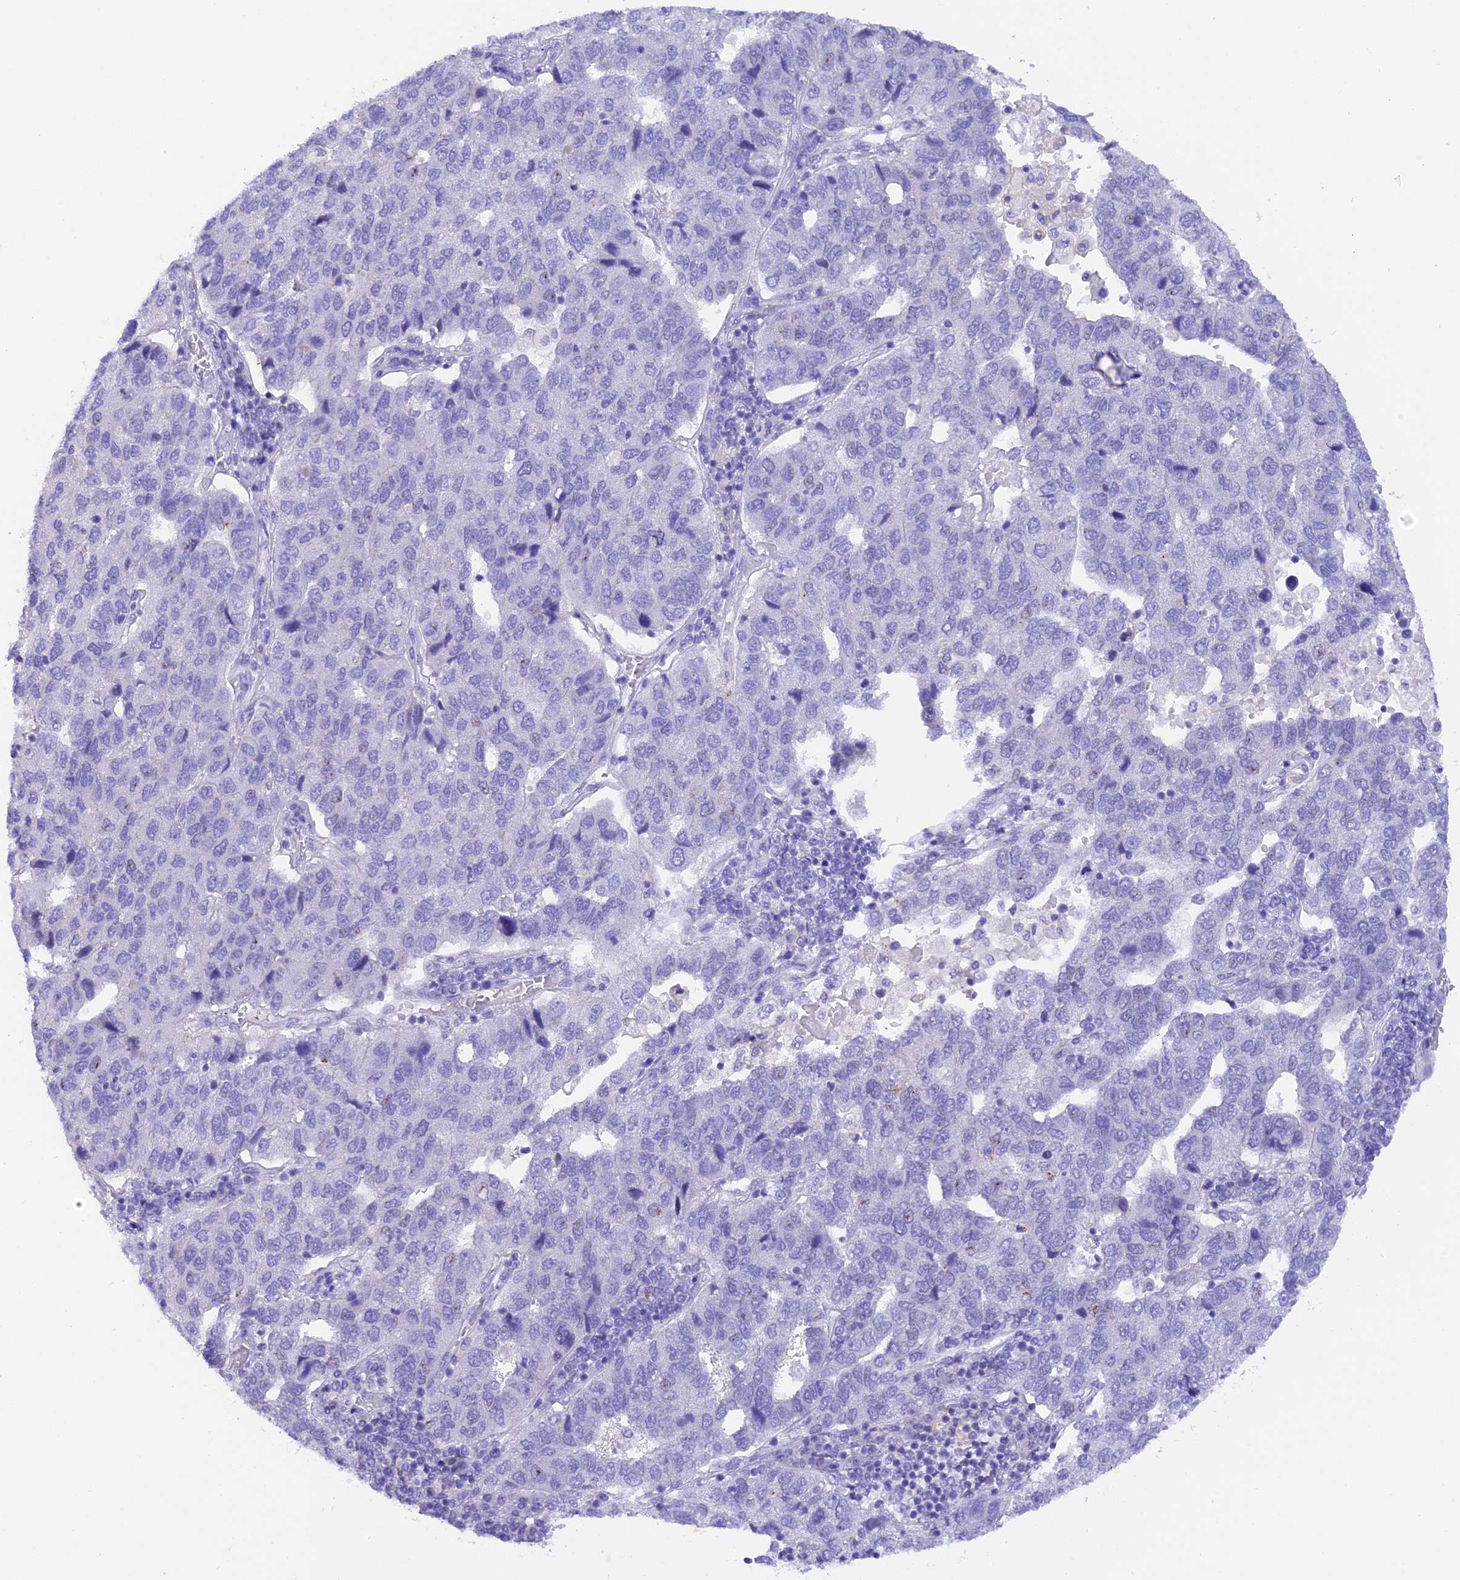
{"staining": {"intensity": "negative", "quantity": "none", "location": "none"}, "tissue": "pancreatic cancer", "cell_type": "Tumor cells", "image_type": "cancer", "snomed": [{"axis": "morphology", "description": "Adenocarcinoma, NOS"}, {"axis": "topography", "description": "Pancreas"}], "caption": "The photomicrograph demonstrates no staining of tumor cells in pancreatic cancer.", "gene": "COL6A5", "patient": {"sex": "female", "age": 61}}